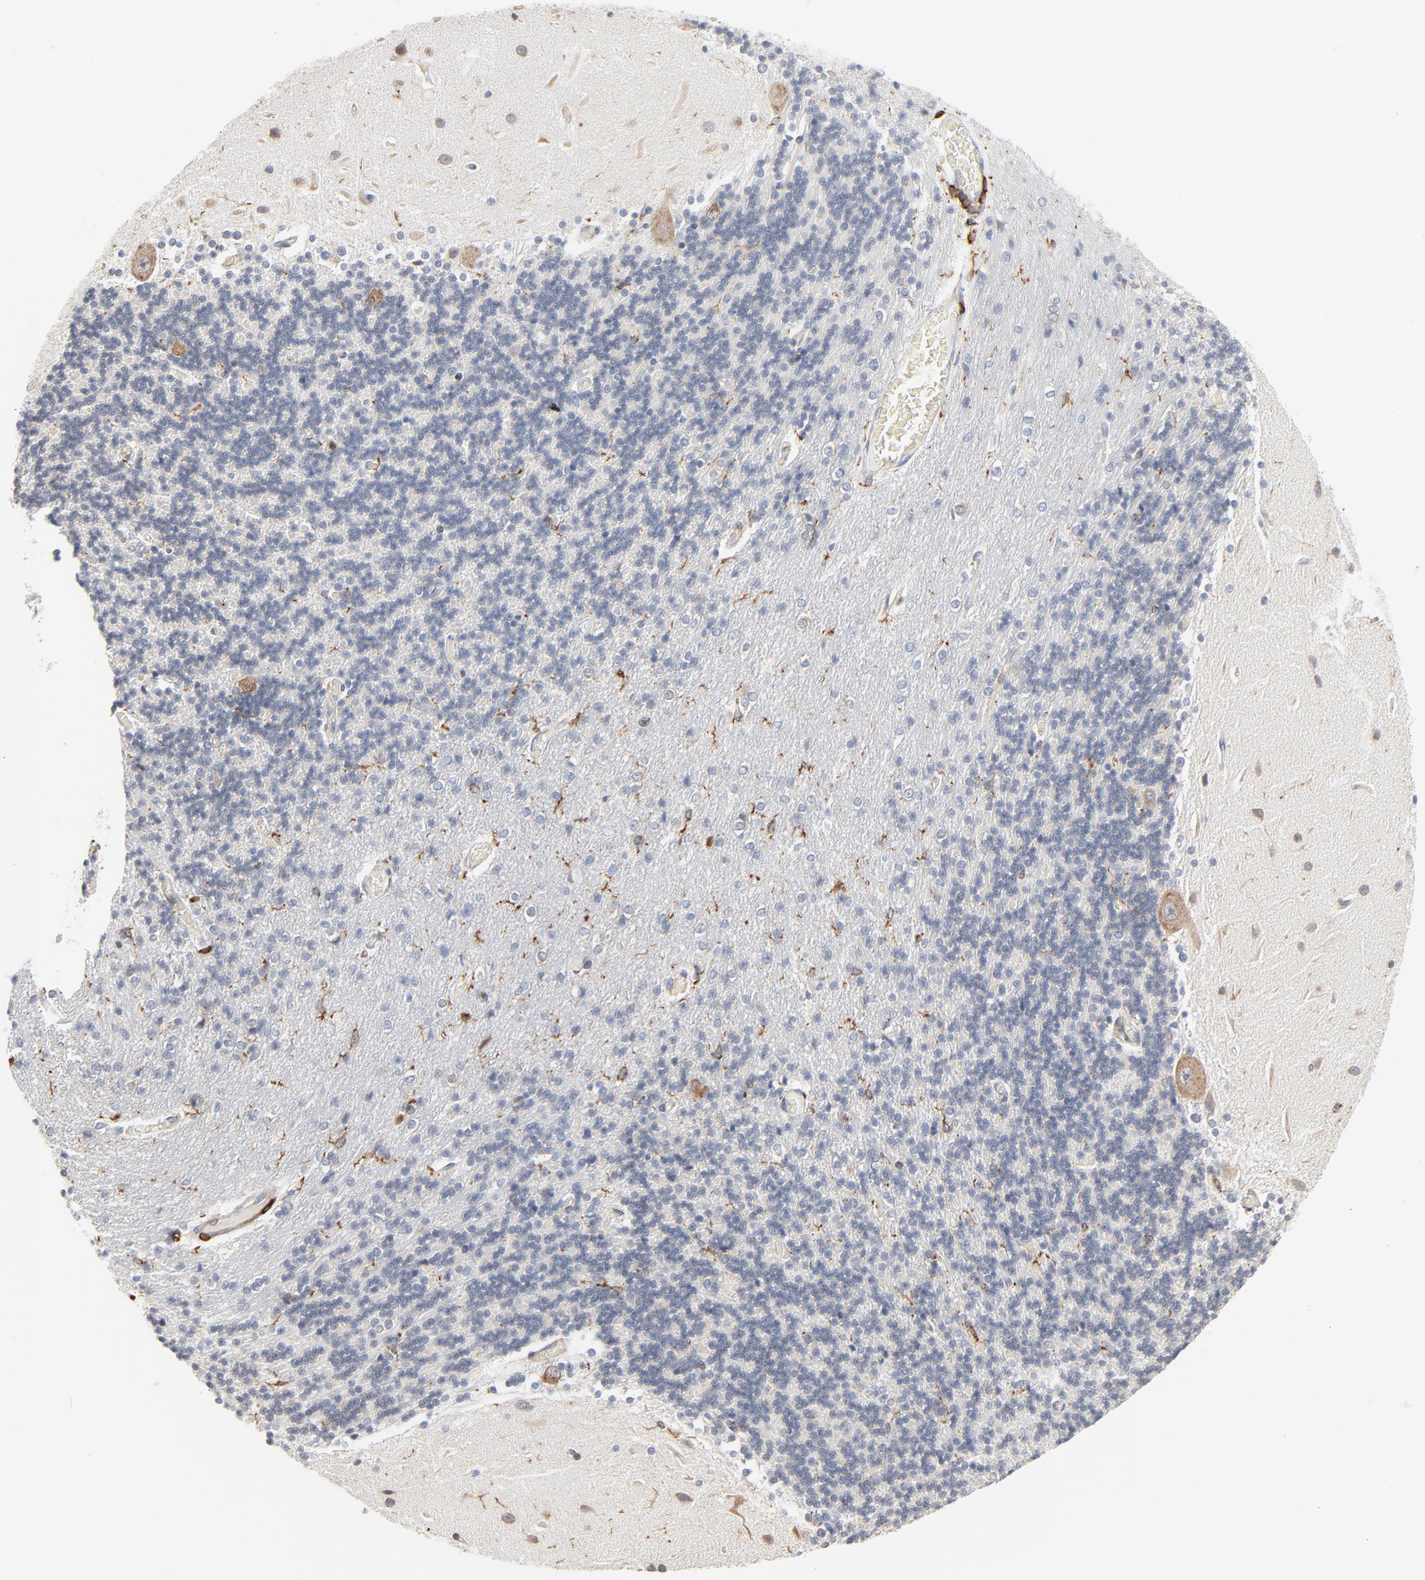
{"staining": {"intensity": "moderate", "quantity": "<25%", "location": "cytoplasmic/membranous"}, "tissue": "cerebellum", "cell_type": "Cells in granular layer", "image_type": "normal", "snomed": [{"axis": "morphology", "description": "Normal tissue, NOS"}, {"axis": "topography", "description": "Cerebellum"}], "caption": "Immunohistochemistry image of unremarkable human cerebellum stained for a protein (brown), which demonstrates low levels of moderate cytoplasmic/membranous positivity in about <25% of cells in granular layer.", "gene": "SH3KBP1", "patient": {"sex": "female", "age": 54}}